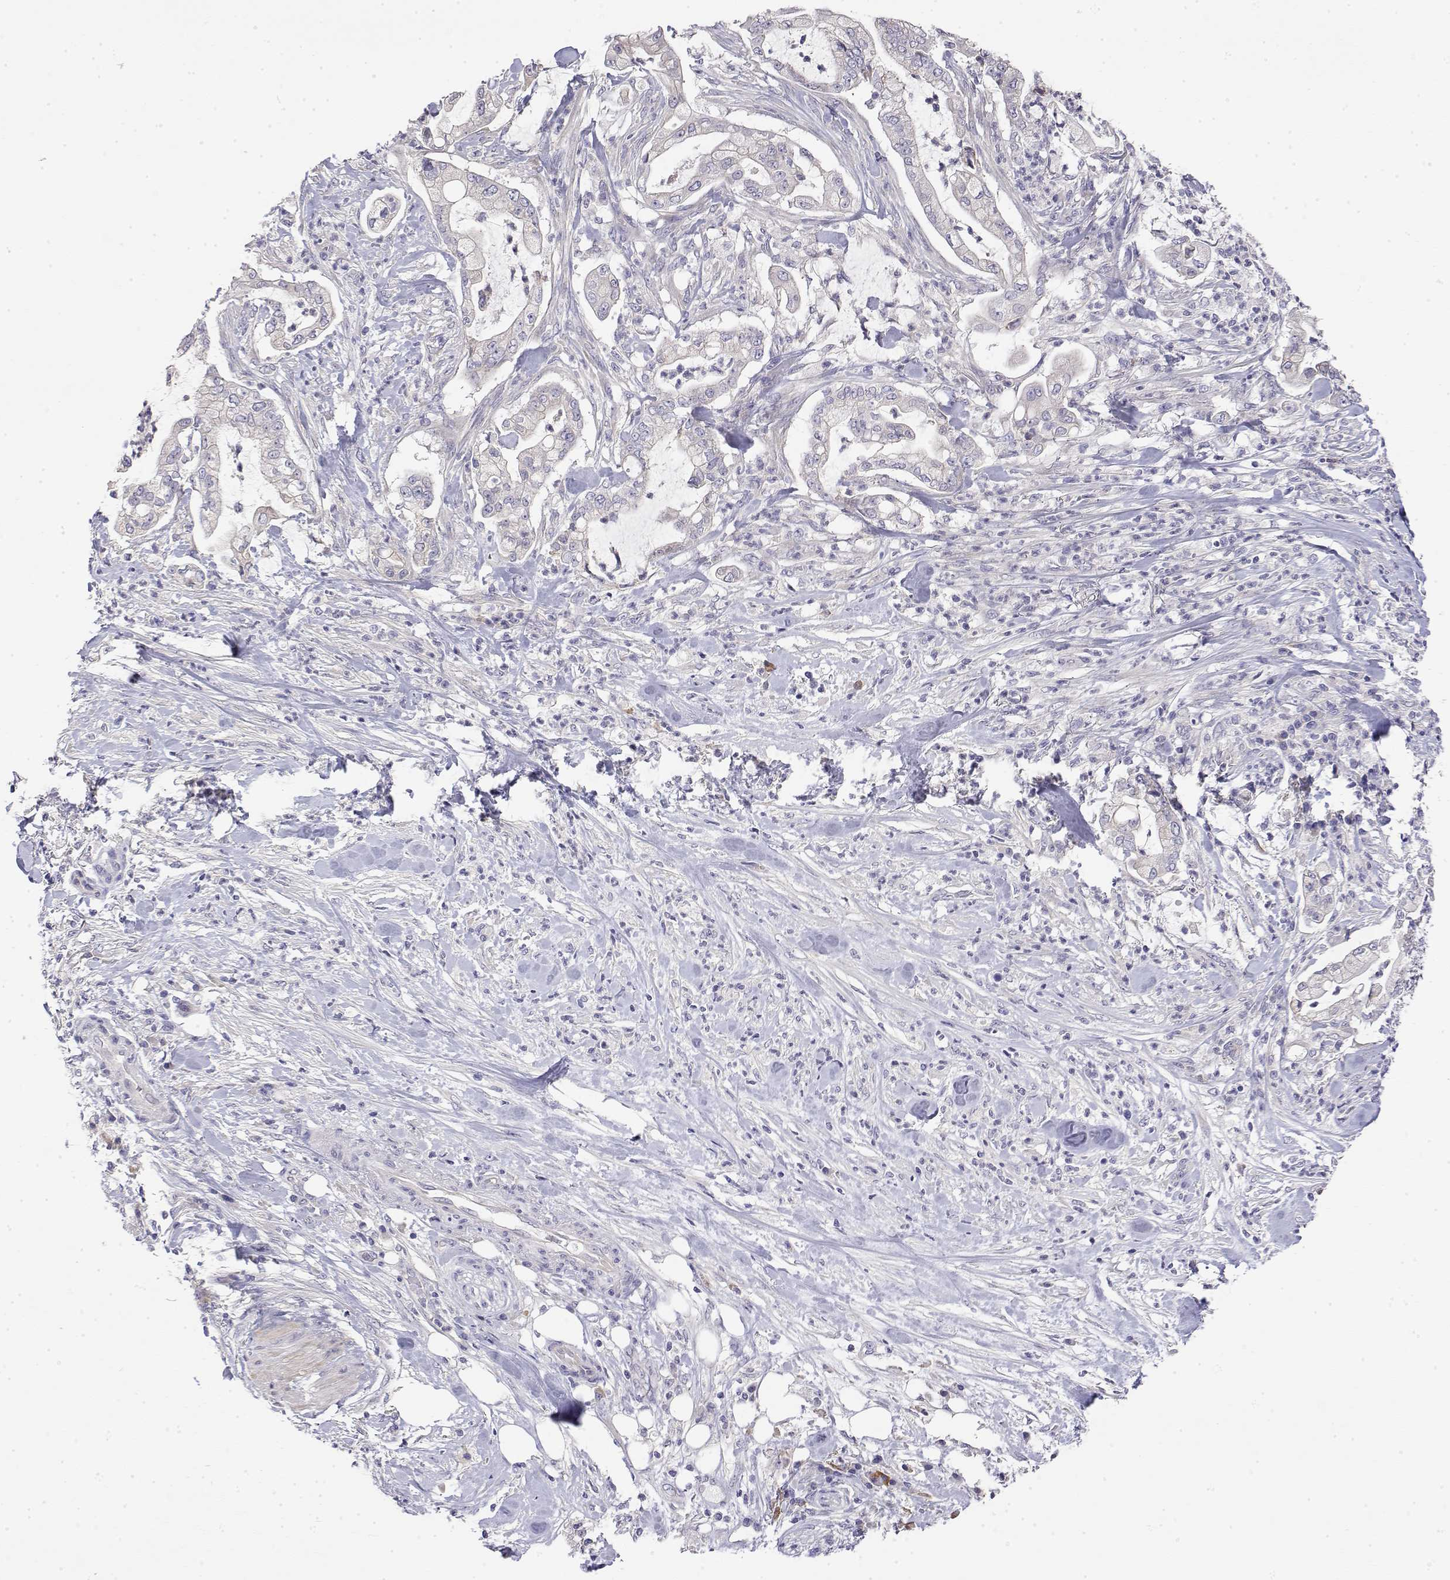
{"staining": {"intensity": "negative", "quantity": "none", "location": "none"}, "tissue": "pancreatic cancer", "cell_type": "Tumor cells", "image_type": "cancer", "snomed": [{"axis": "morphology", "description": "Adenocarcinoma, NOS"}, {"axis": "topography", "description": "Pancreas"}], "caption": "IHC of human pancreatic adenocarcinoma shows no expression in tumor cells.", "gene": "LY6D", "patient": {"sex": "female", "age": 69}}